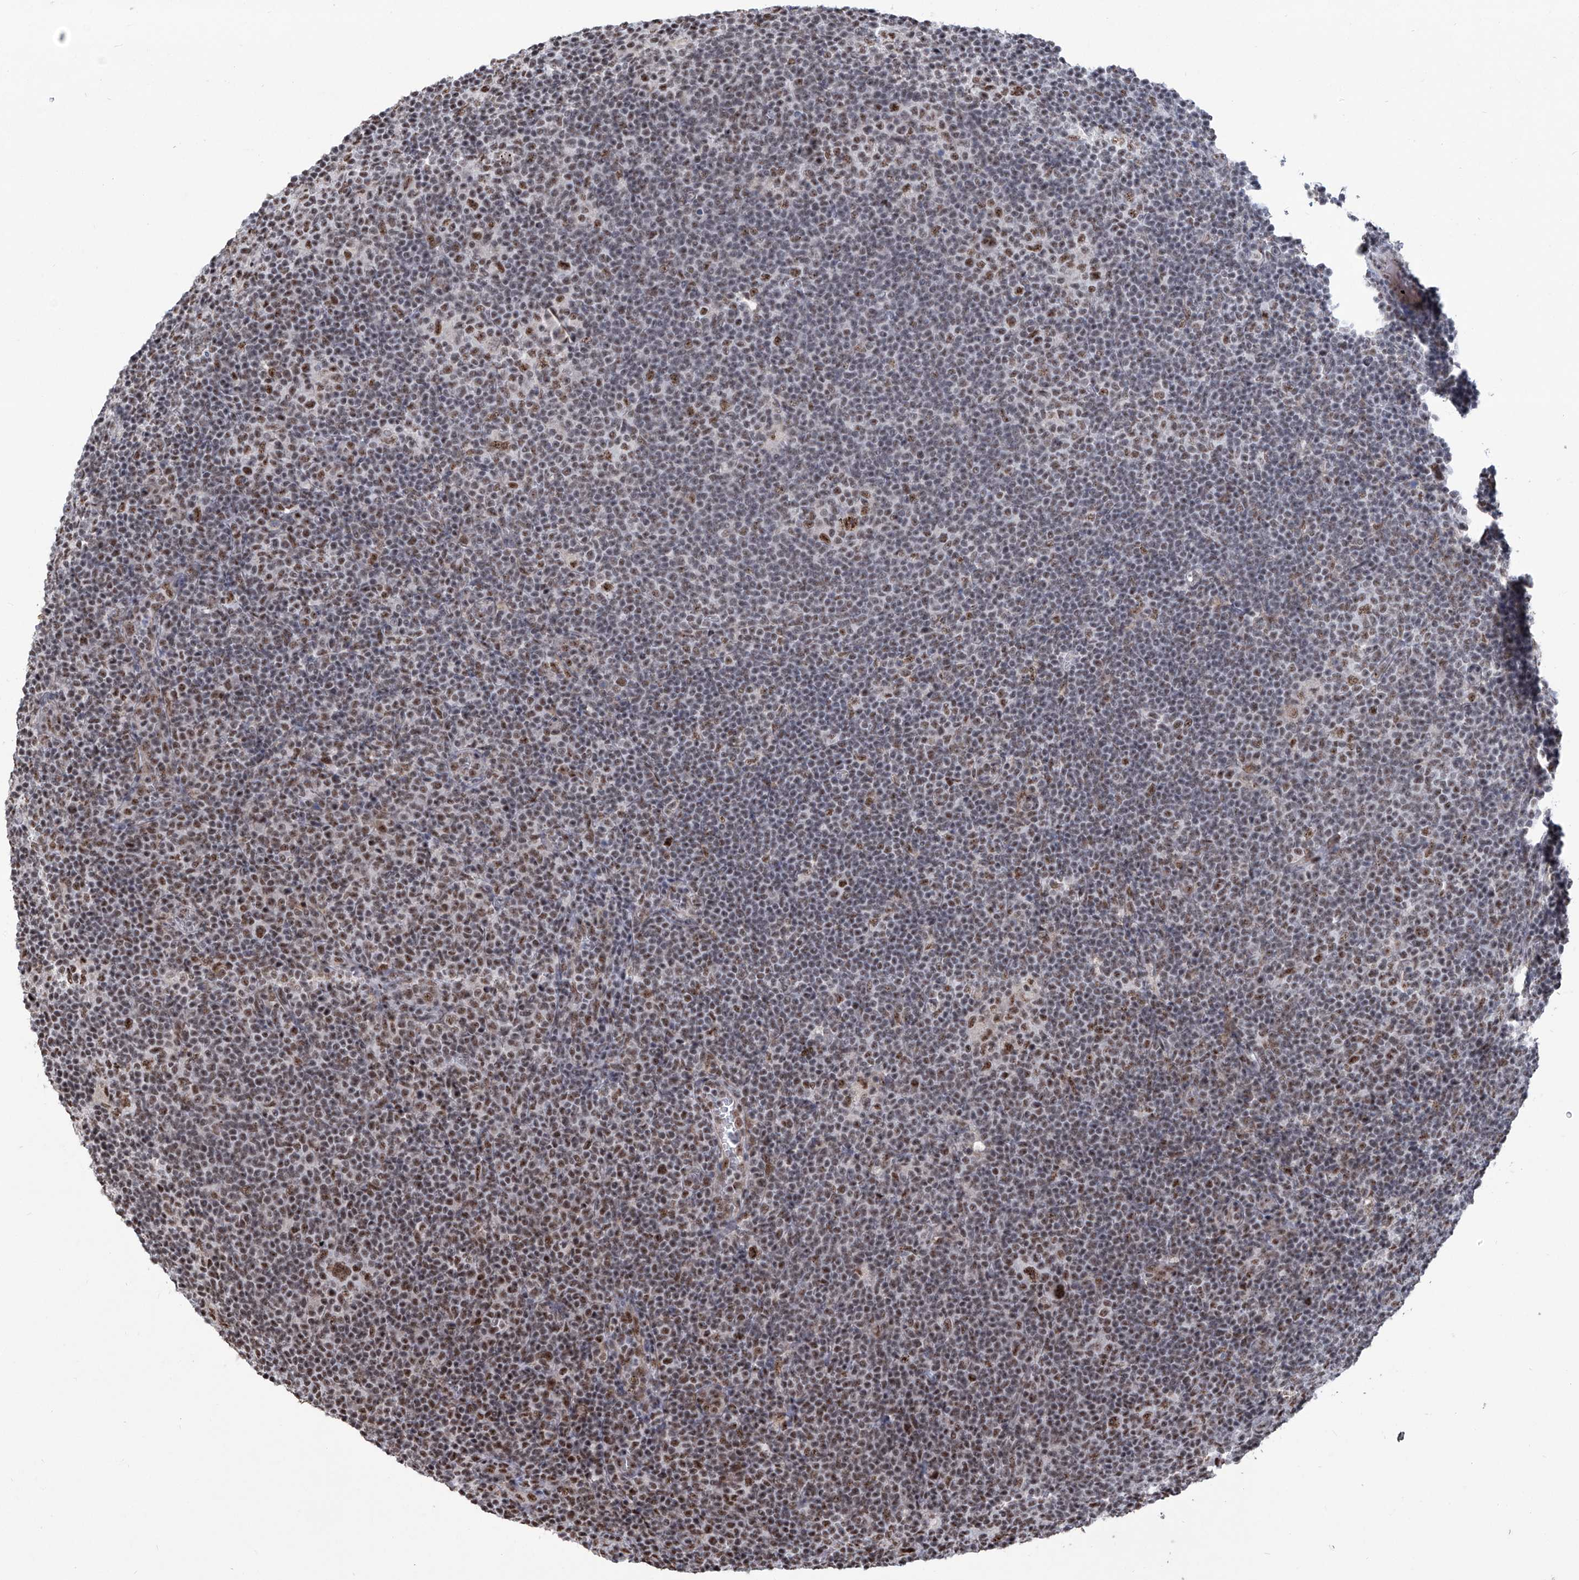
{"staining": {"intensity": "moderate", "quantity": ">75%", "location": "nuclear"}, "tissue": "lymphoma", "cell_type": "Tumor cells", "image_type": "cancer", "snomed": [{"axis": "morphology", "description": "Hodgkin's disease, NOS"}, {"axis": "topography", "description": "Lymph node"}], "caption": "Moderate nuclear positivity for a protein is present in approximately >75% of tumor cells of lymphoma using IHC.", "gene": "FBXL4", "patient": {"sex": "female", "age": 57}}